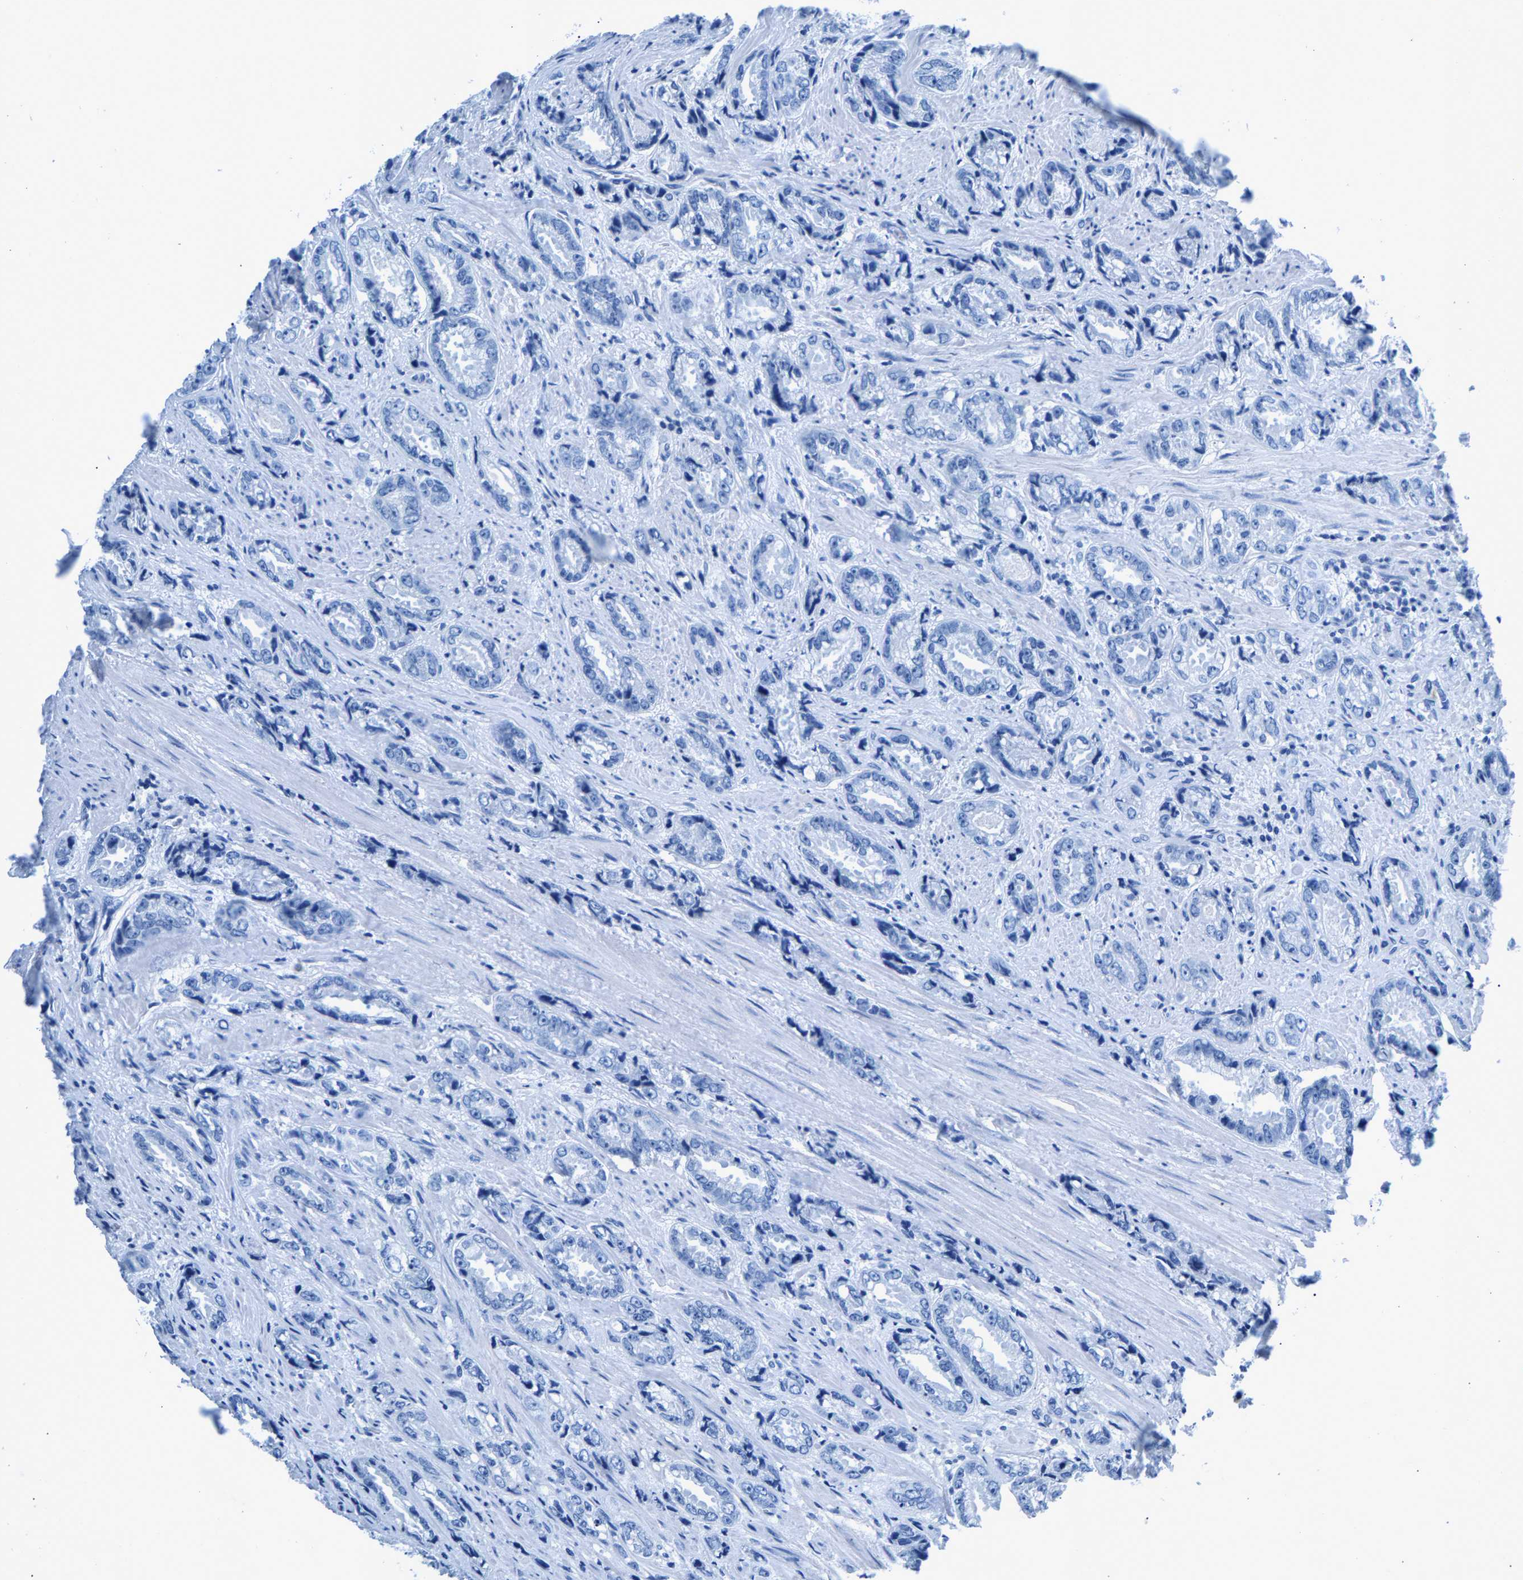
{"staining": {"intensity": "negative", "quantity": "none", "location": "none"}, "tissue": "prostate cancer", "cell_type": "Tumor cells", "image_type": "cancer", "snomed": [{"axis": "morphology", "description": "Adenocarcinoma, High grade"}, {"axis": "topography", "description": "Prostate"}], "caption": "This micrograph is of prostate cancer stained with immunohistochemistry (IHC) to label a protein in brown with the nuclei are counter-stained blue. There is no staining in tumor cells.", "gene": "CPS1", "patient": {"sex": "male", "age": 61}}